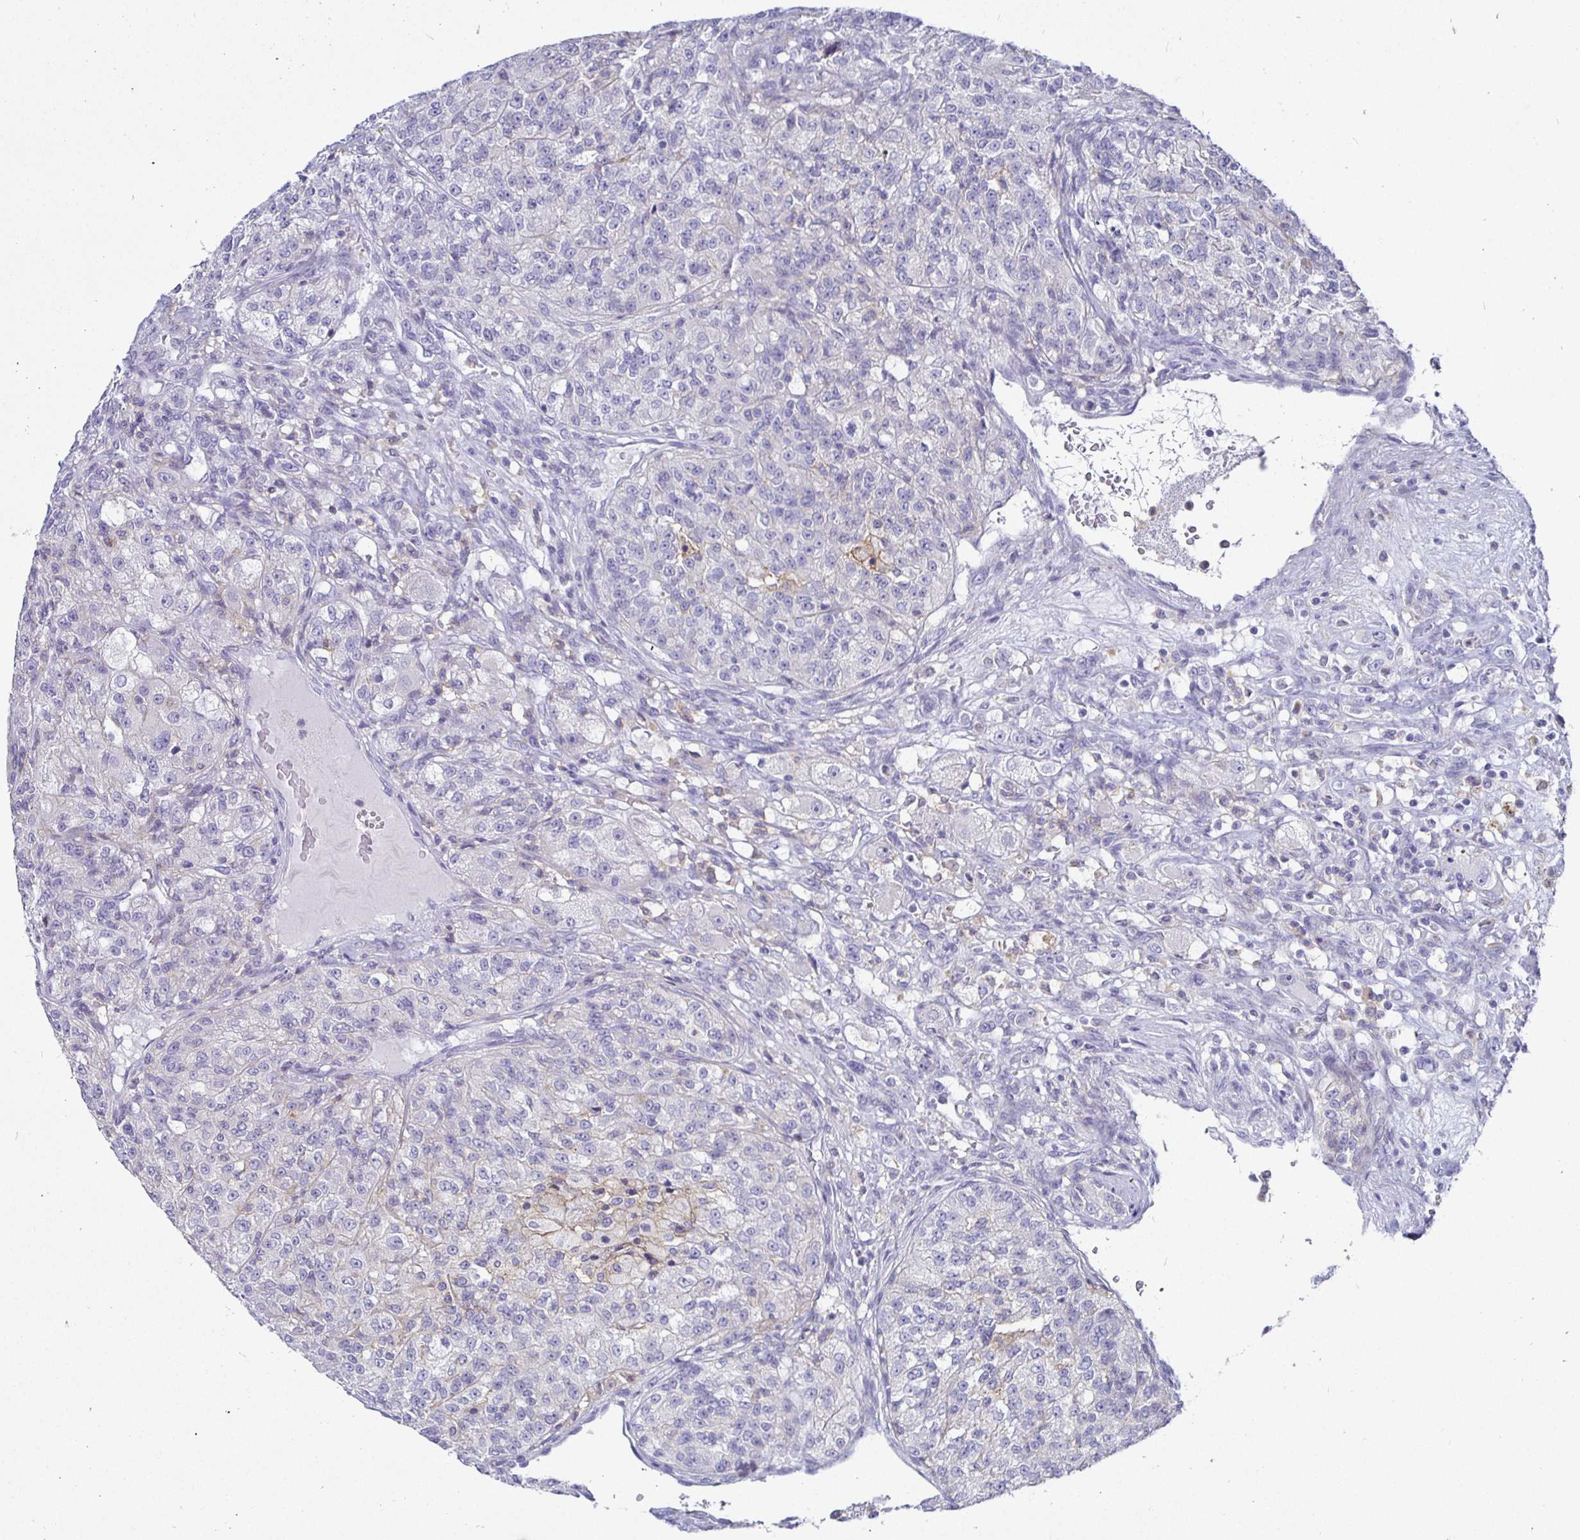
{"staining": {"intensity": "negative", "quantity": "none", "location": "none"}, "tissue": "renal cancer", "cell_type": "Tumor cells", "image_type": "cancer", "snomed": [{"axis": "morphology", "description": "Adenocarcinoma, NOS"}, {"axis": "topography", "description": "Kidney"}], "caption": "The micrograph demonstrates no staining of tumor cells in renal cancer (adenocarcinoma).", "gene": "SIRPA", "patient": {"sex": "female", "age": 63}}